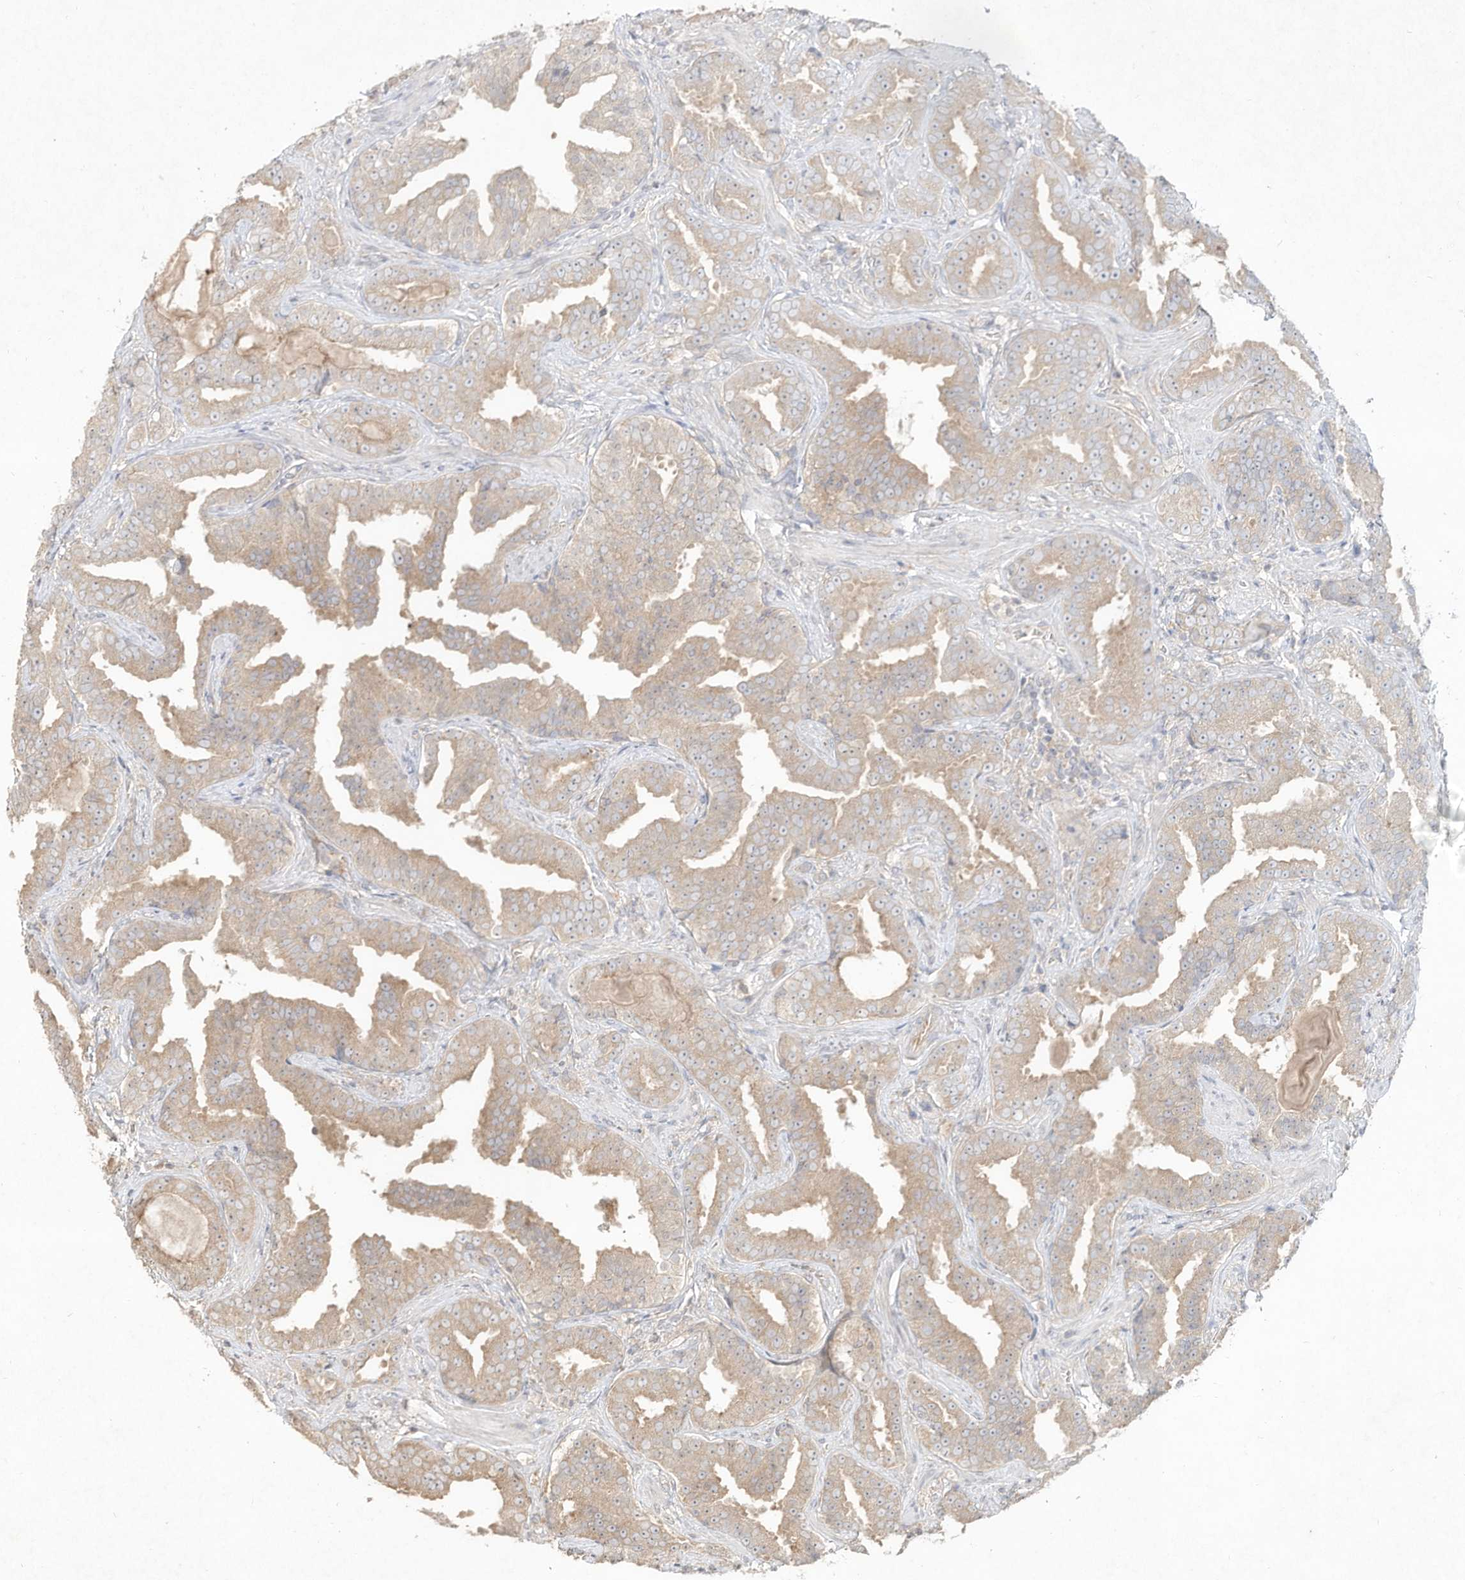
{"staining": {"intensity": "weak", "quantity": "25%-75%", "location": "cytoplasmic/membranous"}, "tissue": "prostate cancer", "cell_type": "Tumor cells", "image_type": "cancer", "snomed": [{"axis": "morphology", "description": "Adenocarcinoma, Low grade"}, {"axis": "topography", "description": "Prostate"}], "caption": "This micrograph demonstrates immunohistochemistry staining of prostate cancer, with low weak cytoplasmic/membranous positivity in approximately 25%-75% of tumor cells.", "gene": "DYNC1I2", "patient": {"sex": "male", "age": 60}}